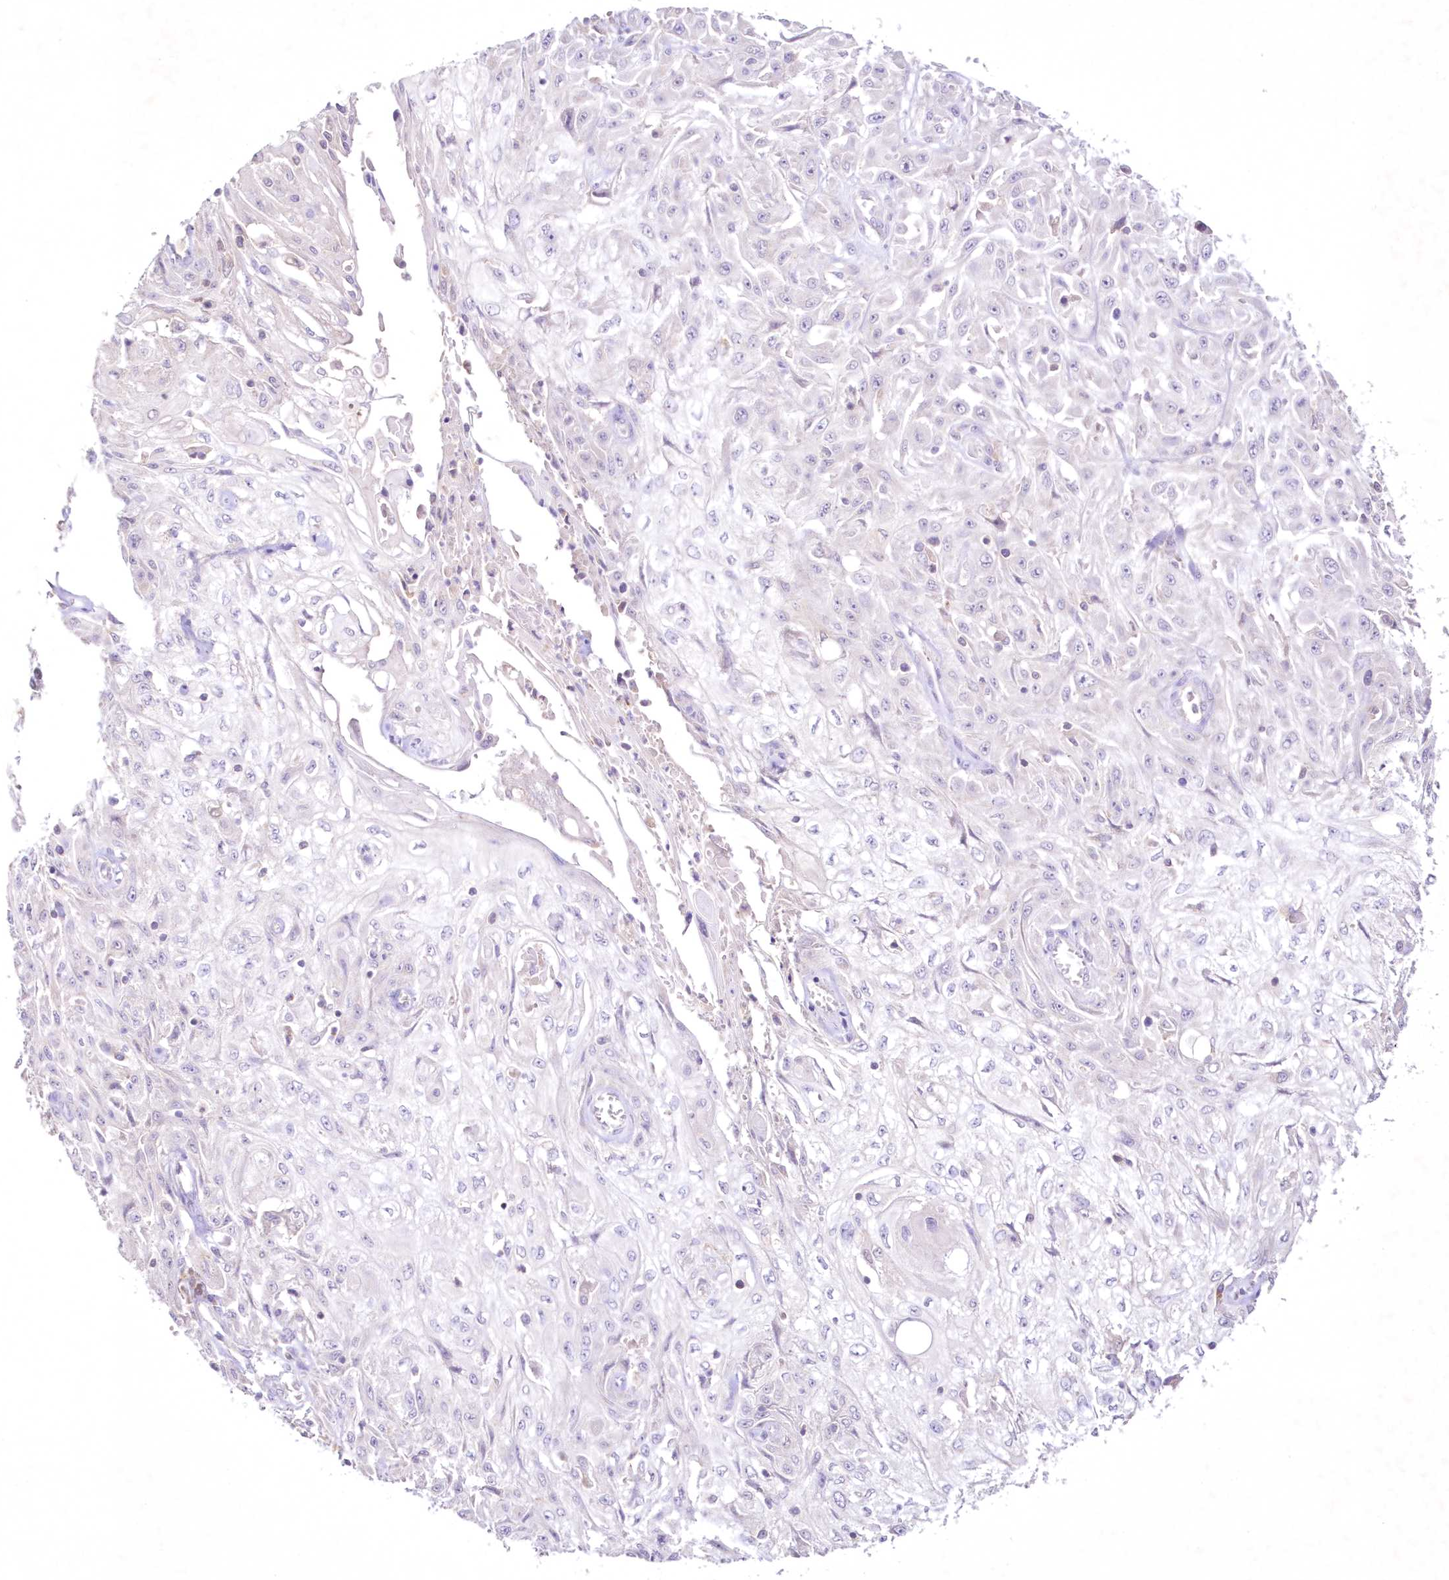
{"staining": {"intensity": "negative", "quantity": "none", "location": "none"}, "tissue": "skin cancer", "cell_type": "Tumor cells", "image_type": "cancer", "snomed": [{"axis": "morphology", "description": "Squamous cell carcinoma, NOS"}, {"axis": "morphology", "description": "Squamous cell carcinoma, metastatic, NOS"}, {"axis": "topography", "description": "Skin"}, {"axis": "topography", "description": "Lymph node"}], "caption": "The micrograph shows no significant positivity in tumor cells of skin cancer. Brightfield microscopy of immunohistochemistry (IHC) stained with DAB (3,3'-diaminobenzidine) (brown) and hematoxylin (blue), captured at high magnification.", "gene": "NEU4", "patient": {"sex": "male", "age": 75}}